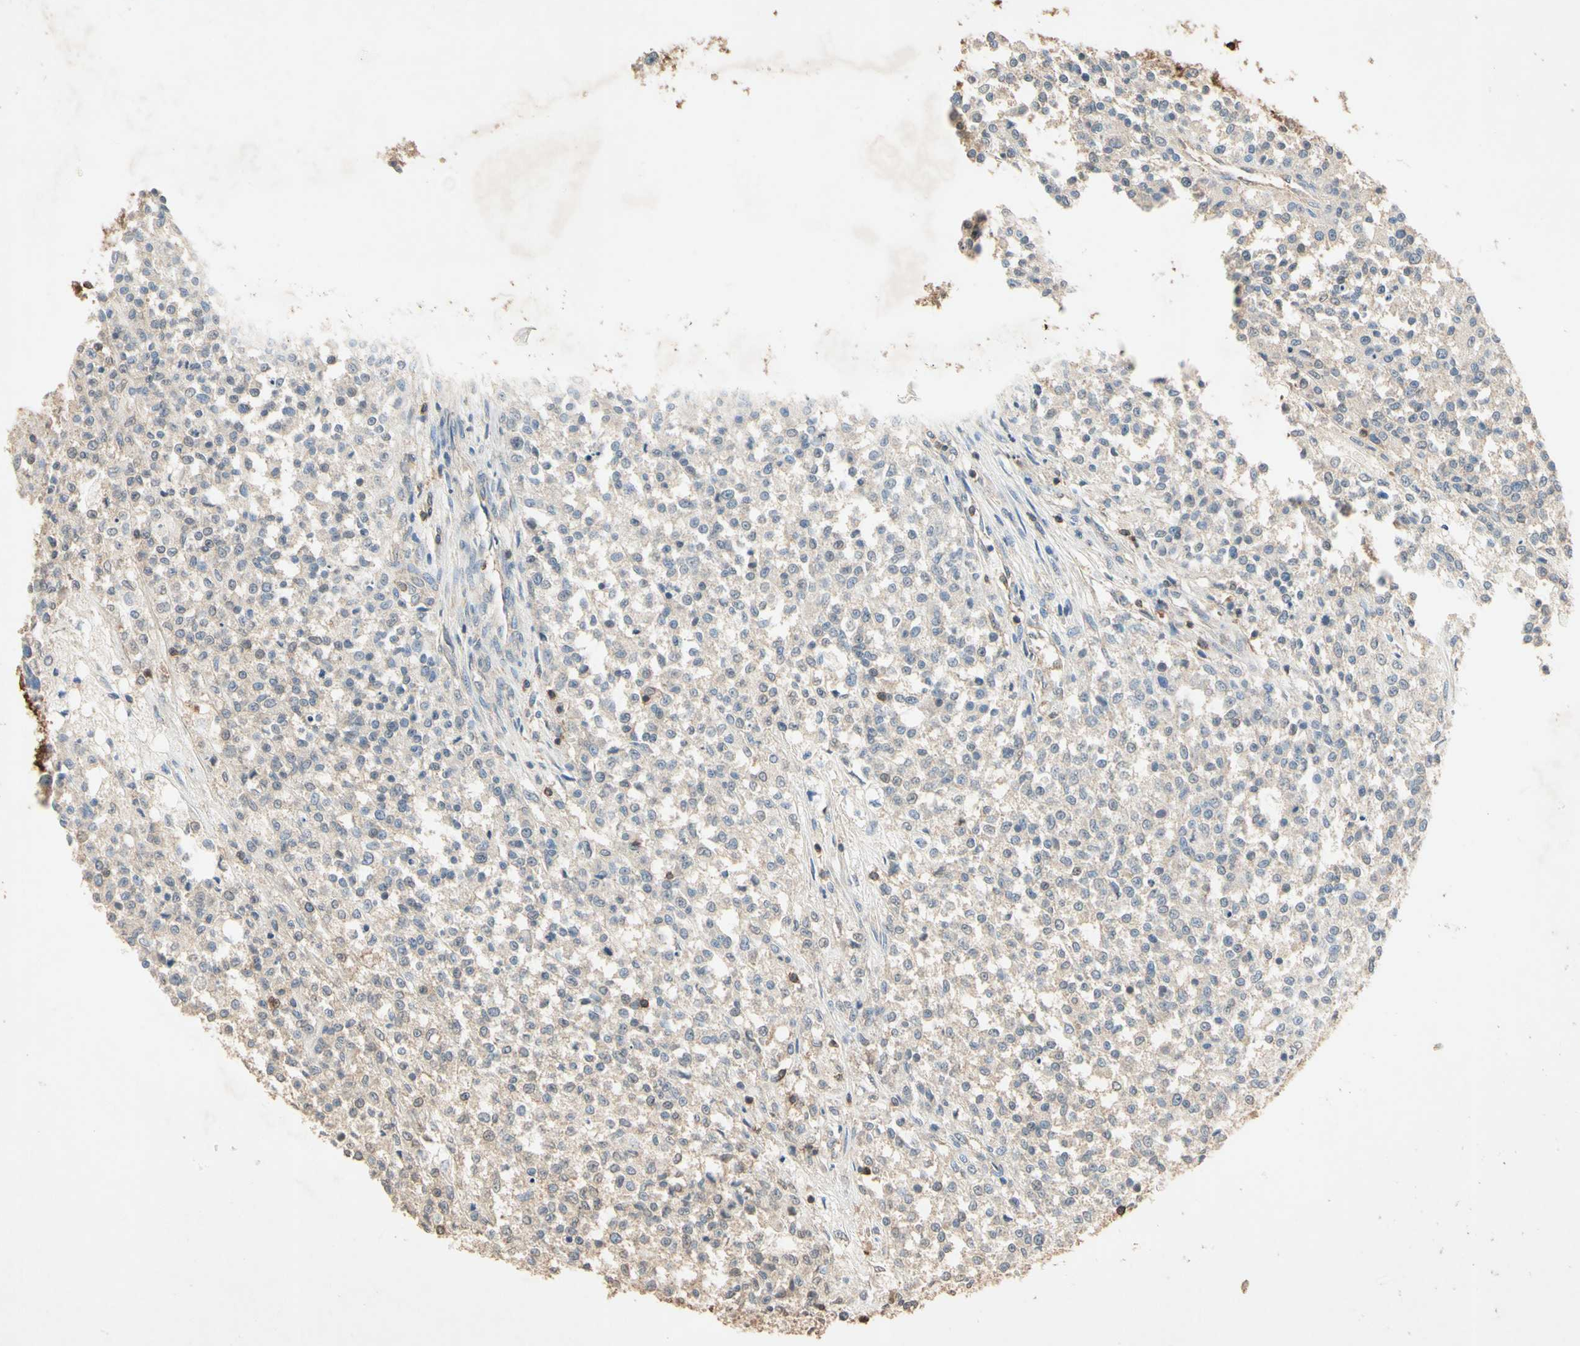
{"staining": {"intensity": "negative", "quantity": "none", "location": "none"}, "tissue": "testis cancer", "cell_type": "Tumor cells", "image_type": "cancer", "snomed": [{"axis": "morphology", "description": "Seminoma, NOS"}, {"axis": "topography", "description": "Testis"}], "caption": "Immunohistochemical staining of human seminoma (testis) displays no significant staining in tumor cells. (DAB immunohistochemistry (IHC) visualized using brightfield microscopy, high magnification).", "gene": "MAP3K10", "patient": {"sex": "male", "age": 59}}